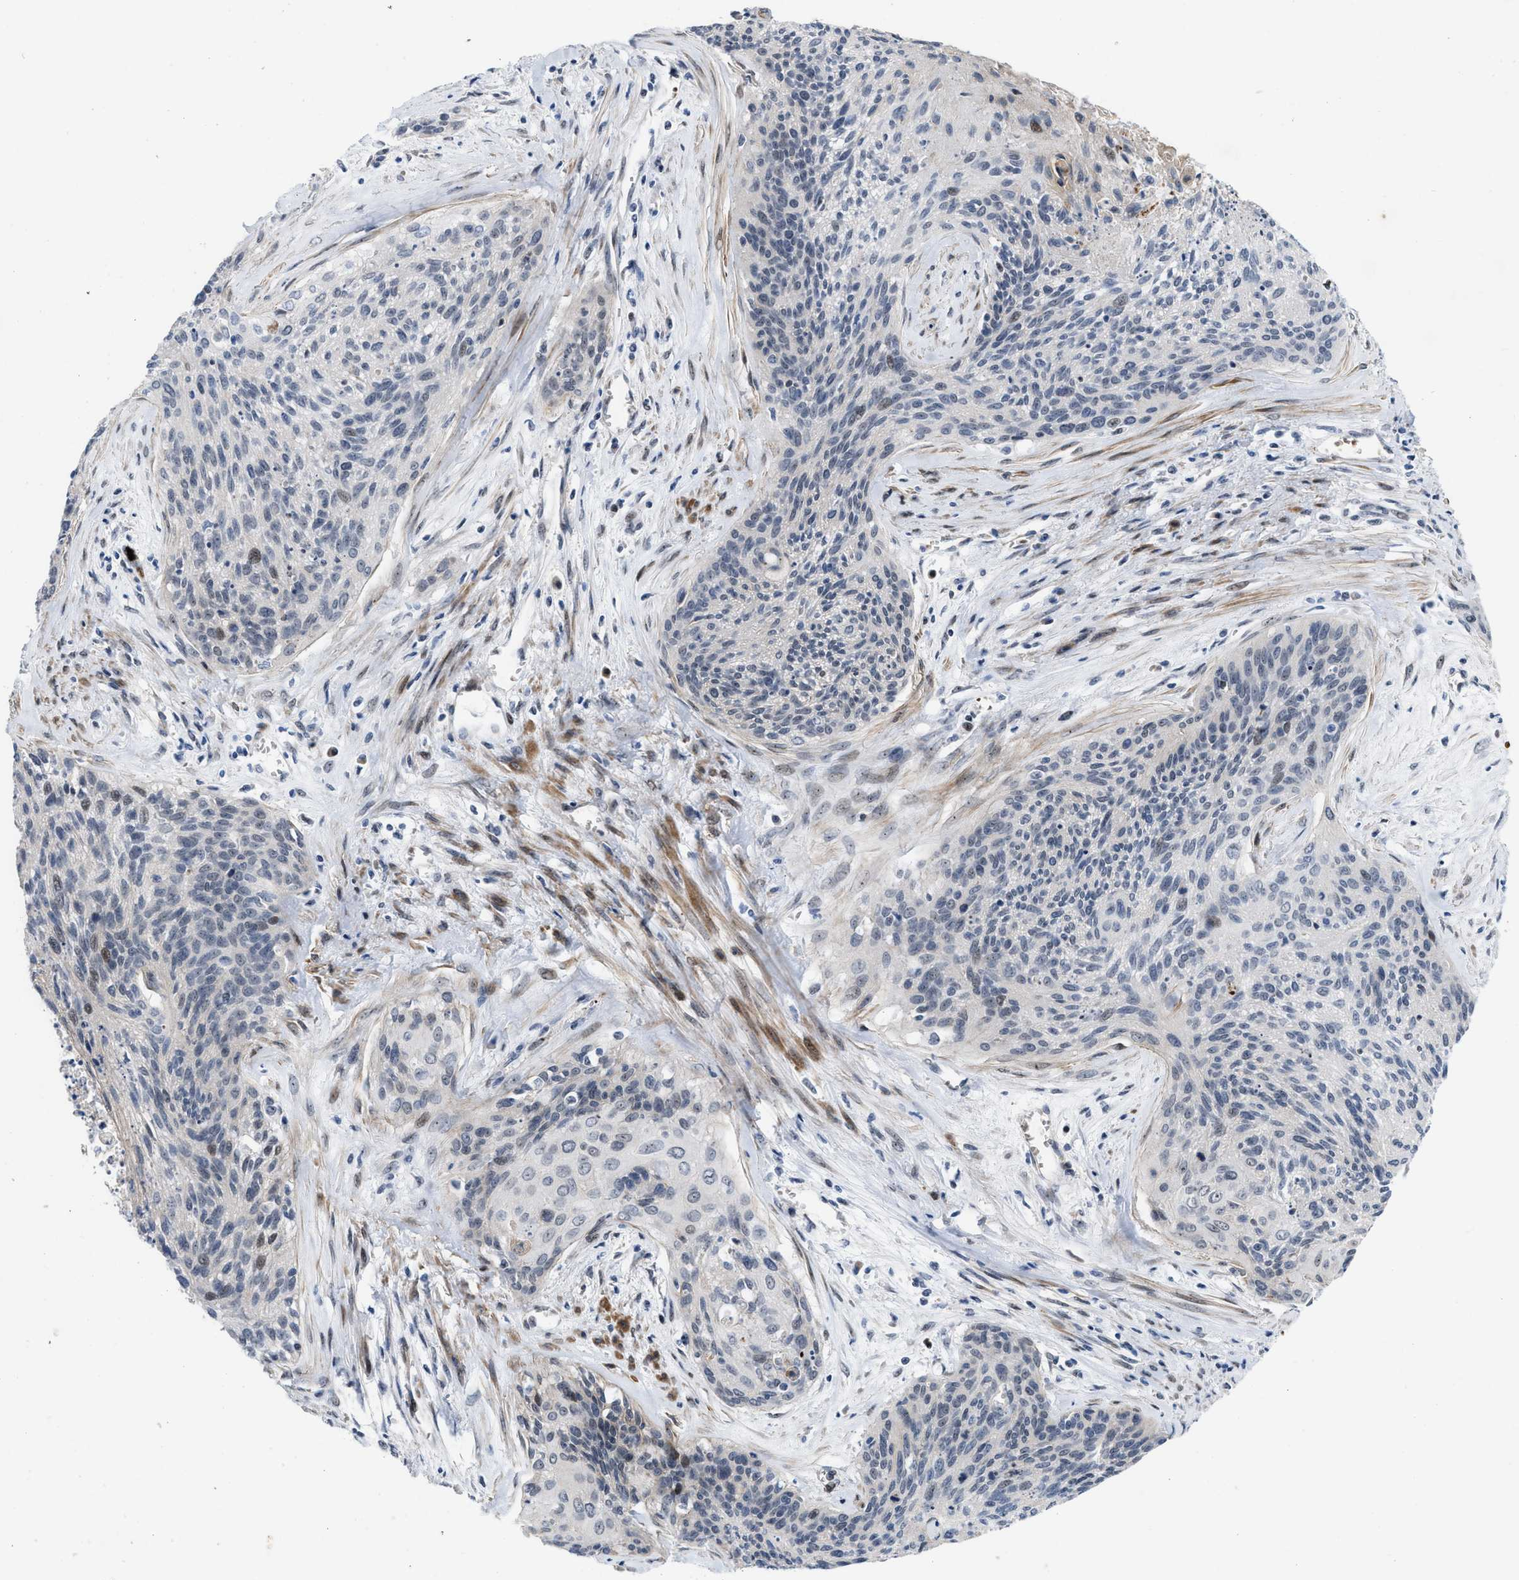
{"staining": {"intensity": "weak", "quantity": "<25%", "location": "nuclear"}, "tissue": "cervical cancer", "cell_type": "Tumor cells", "image_type": "cancer", "snomed": [{"axis": "morphology", "description": "Squamous cell carcinoma, NOS"}, {"axis": "topography", "description": "Cervix"}], "caption": "This is an immunohistochemistry micrograph of human cervical squamous cell carcinoma. There is no expression in tumor cells.", "gene": "POLR1F", "patient": {"sex": "female", "age": 55}}